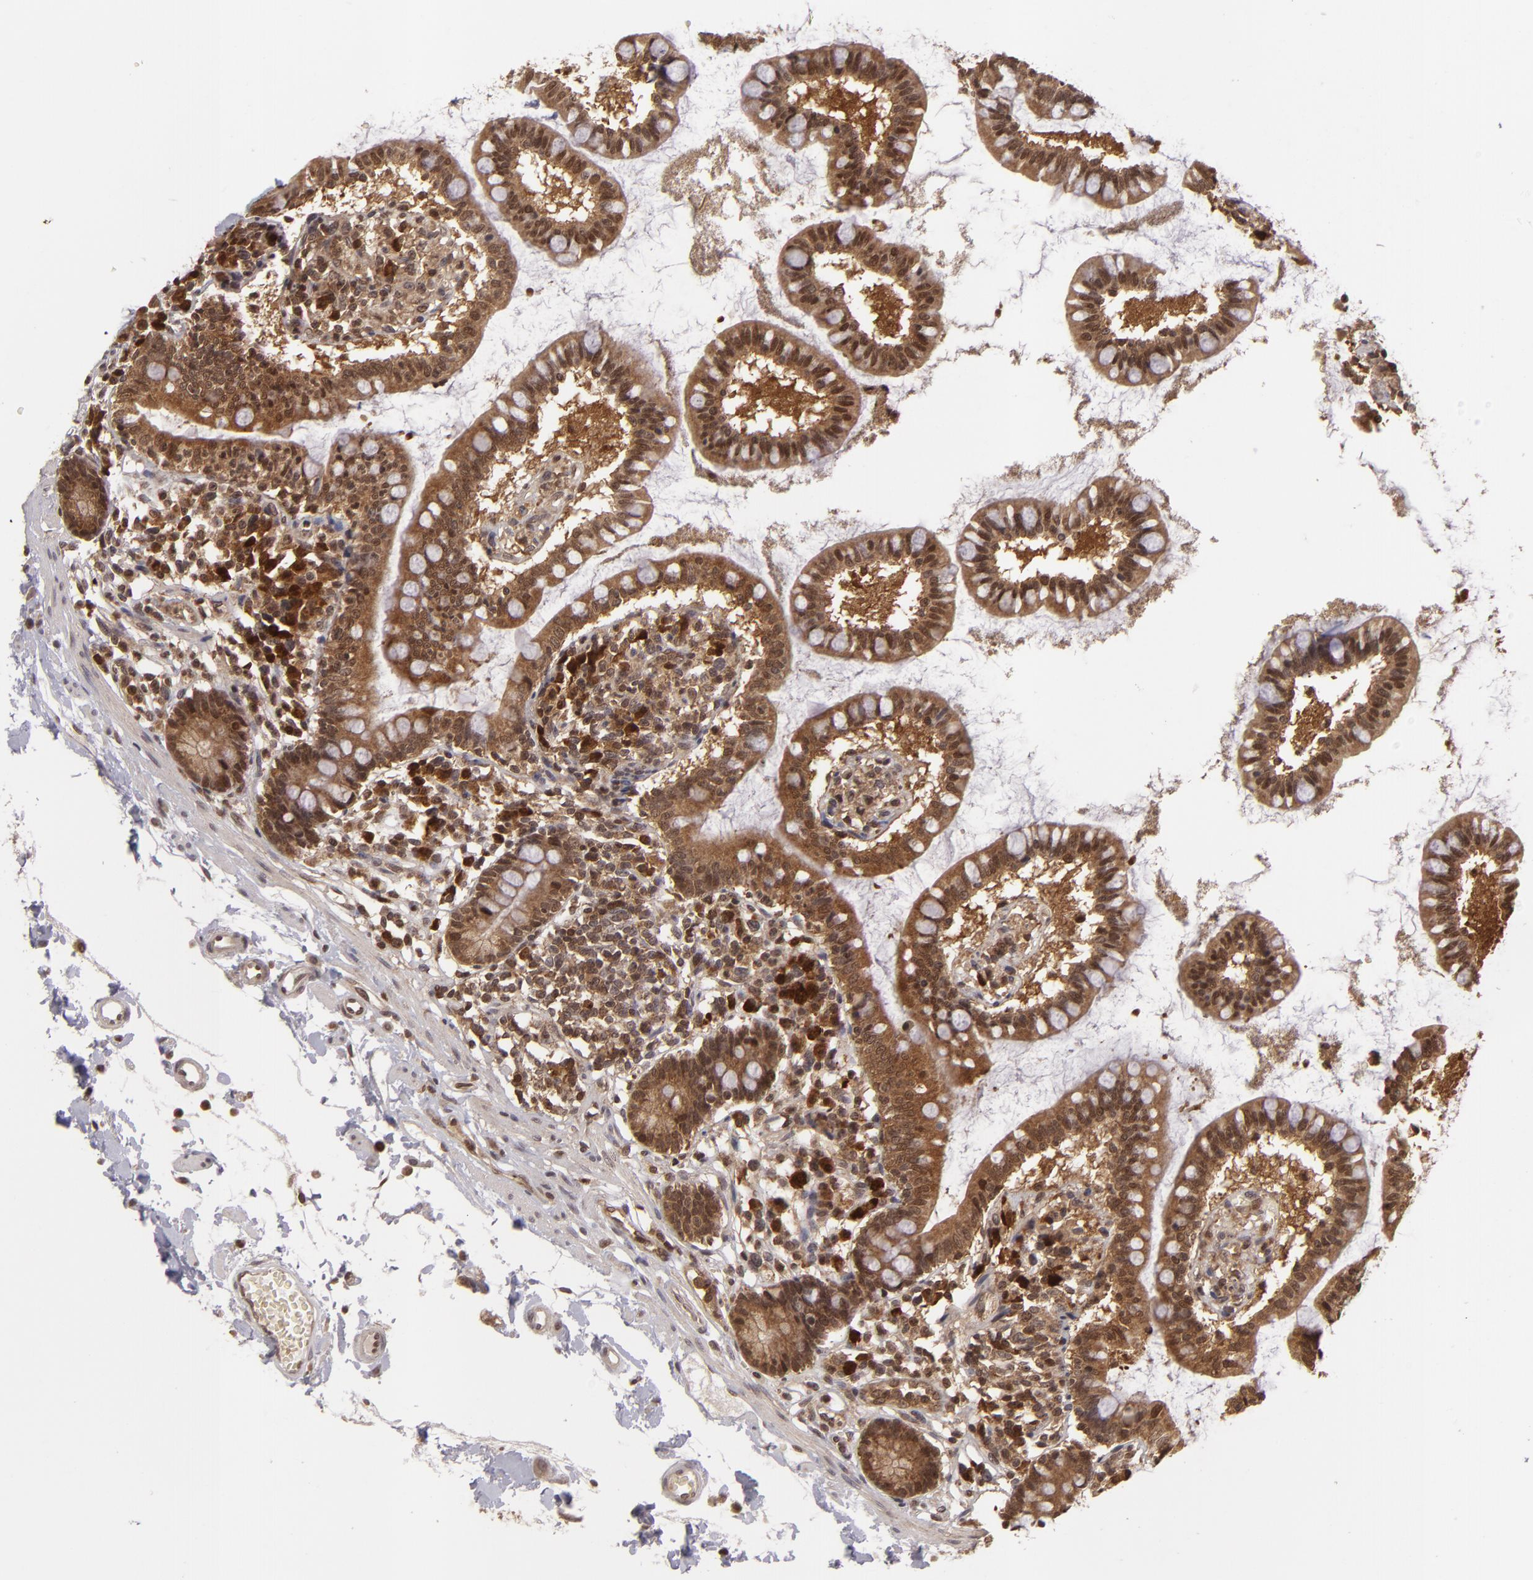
{"staining": {"intensity": "strong", "quantity": ">75%", "location": "cytoplasmic/membranous"}, "tissue": "small intestine", "cell_type": "Glandular cells", "image_type": "normal", "snomed": [{"axis": "morphology", "description": "Normal tissue, NOS"}, {"axis": "topography", "description": "Small intestine"}], "caption": "IHC photomicrograph of unremarkable small intestine: human small intestine stained using immunohistochemistry (IHC) demonstrates high levels of strong protein expression localized specifically in the cytoplasmic/membranous of glandular cells, appearing as a cytoplasmic/membranous brown color.", "gene": "ZBTB33", "patient": {"sex": "female", "age": 61}}